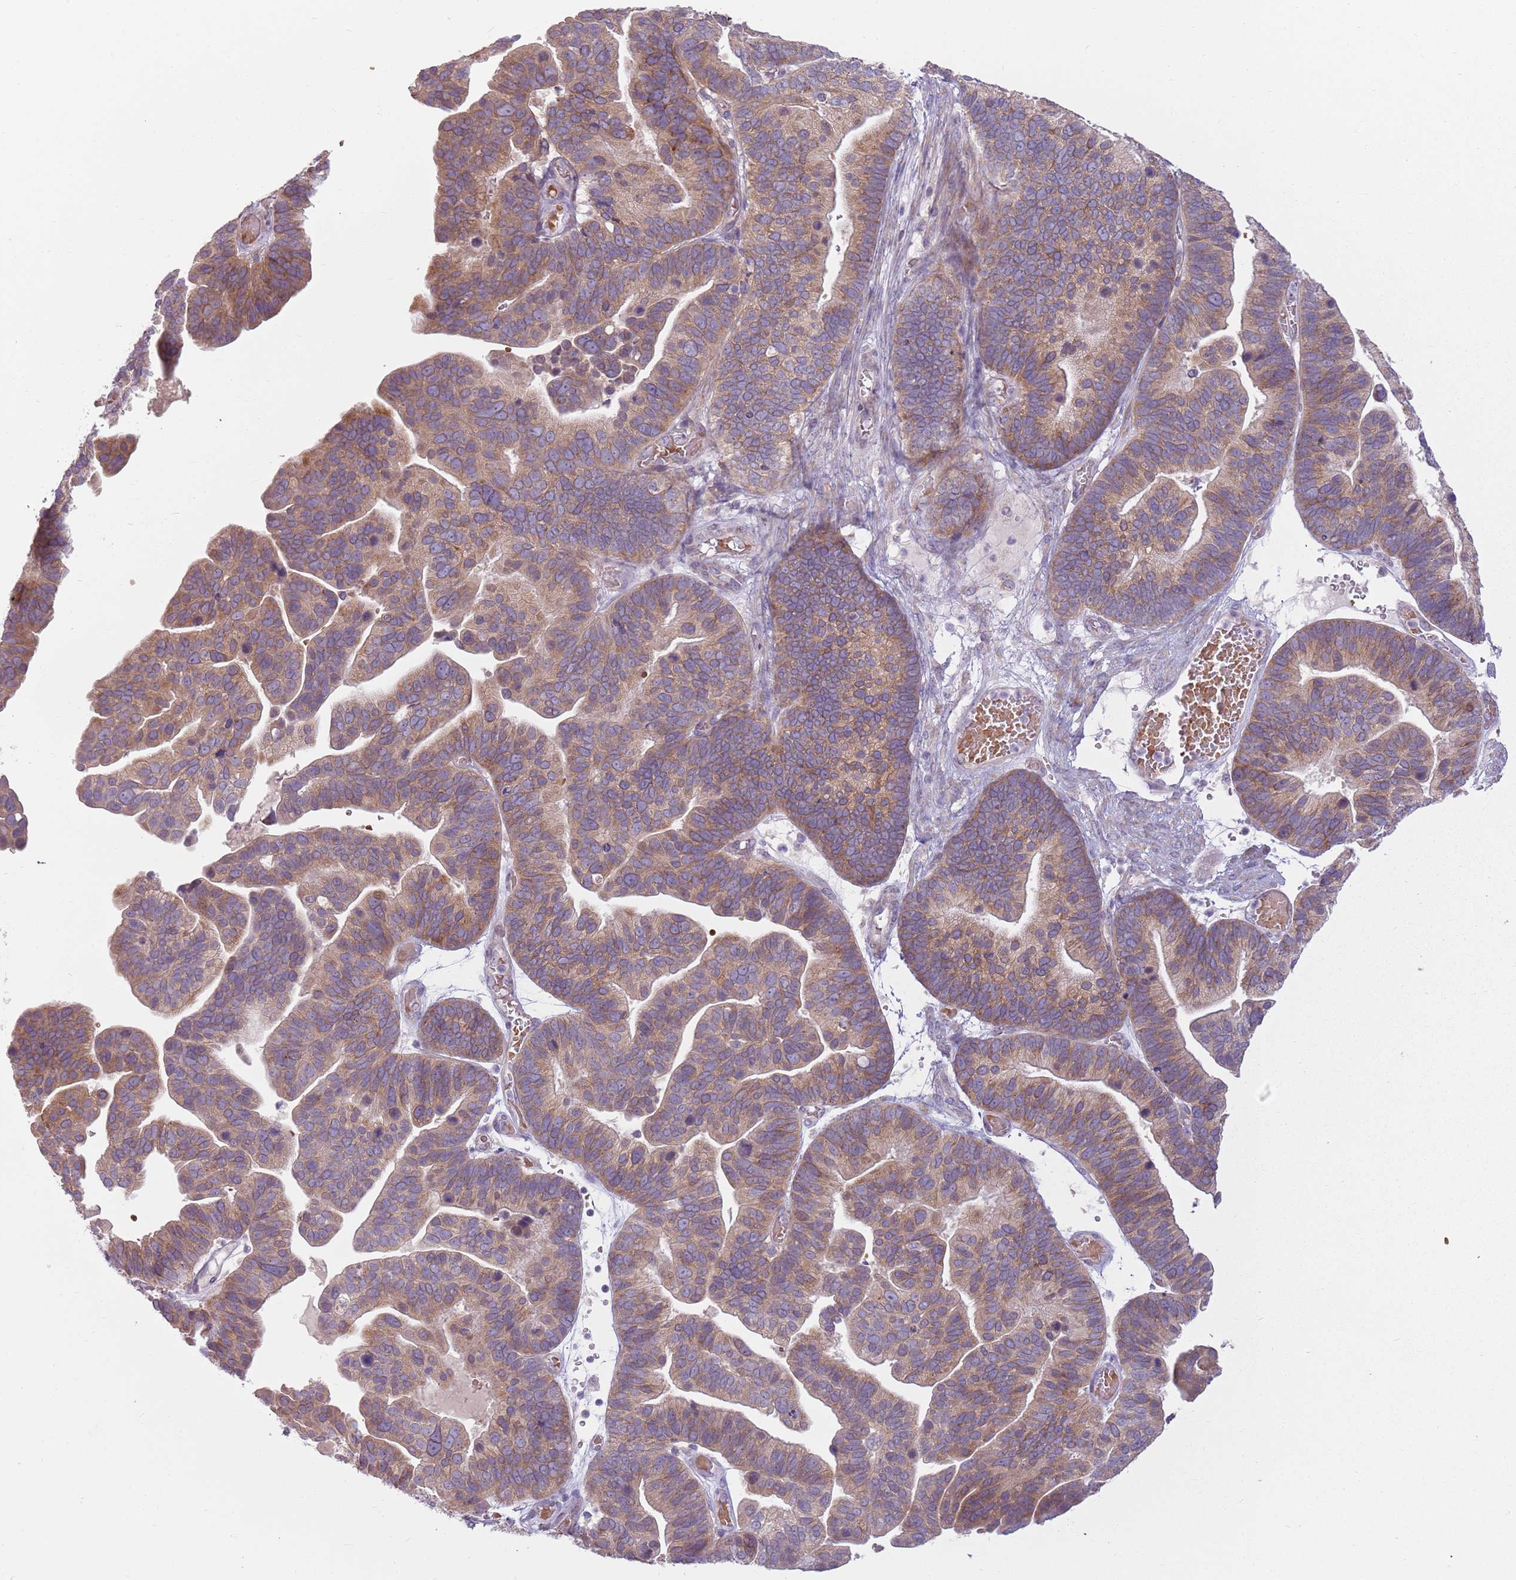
{"staining": {"intensity": "moderate", "quantity": ">75%", "location": "cytoplasmic/membranous"}, "tissue": "ovarian cancer", "cell_type": "Tumor cells", "image_type": "cancer", "snomed": [{"axis": "morphology", "description": "Cystadenocarcinoma, serous, NOS"}, {"axis": "topography", "description": "Ovary"}], "caption": "This is an image of immunohistochemistry (IHC) staining of serous cystadenocarcinoma (ovarian), which shows moderate staining in the cytoplasmic/membranous of tumor cells.", "gene": "HSPA14", "patient": {"sex": "female", "age": 56}}